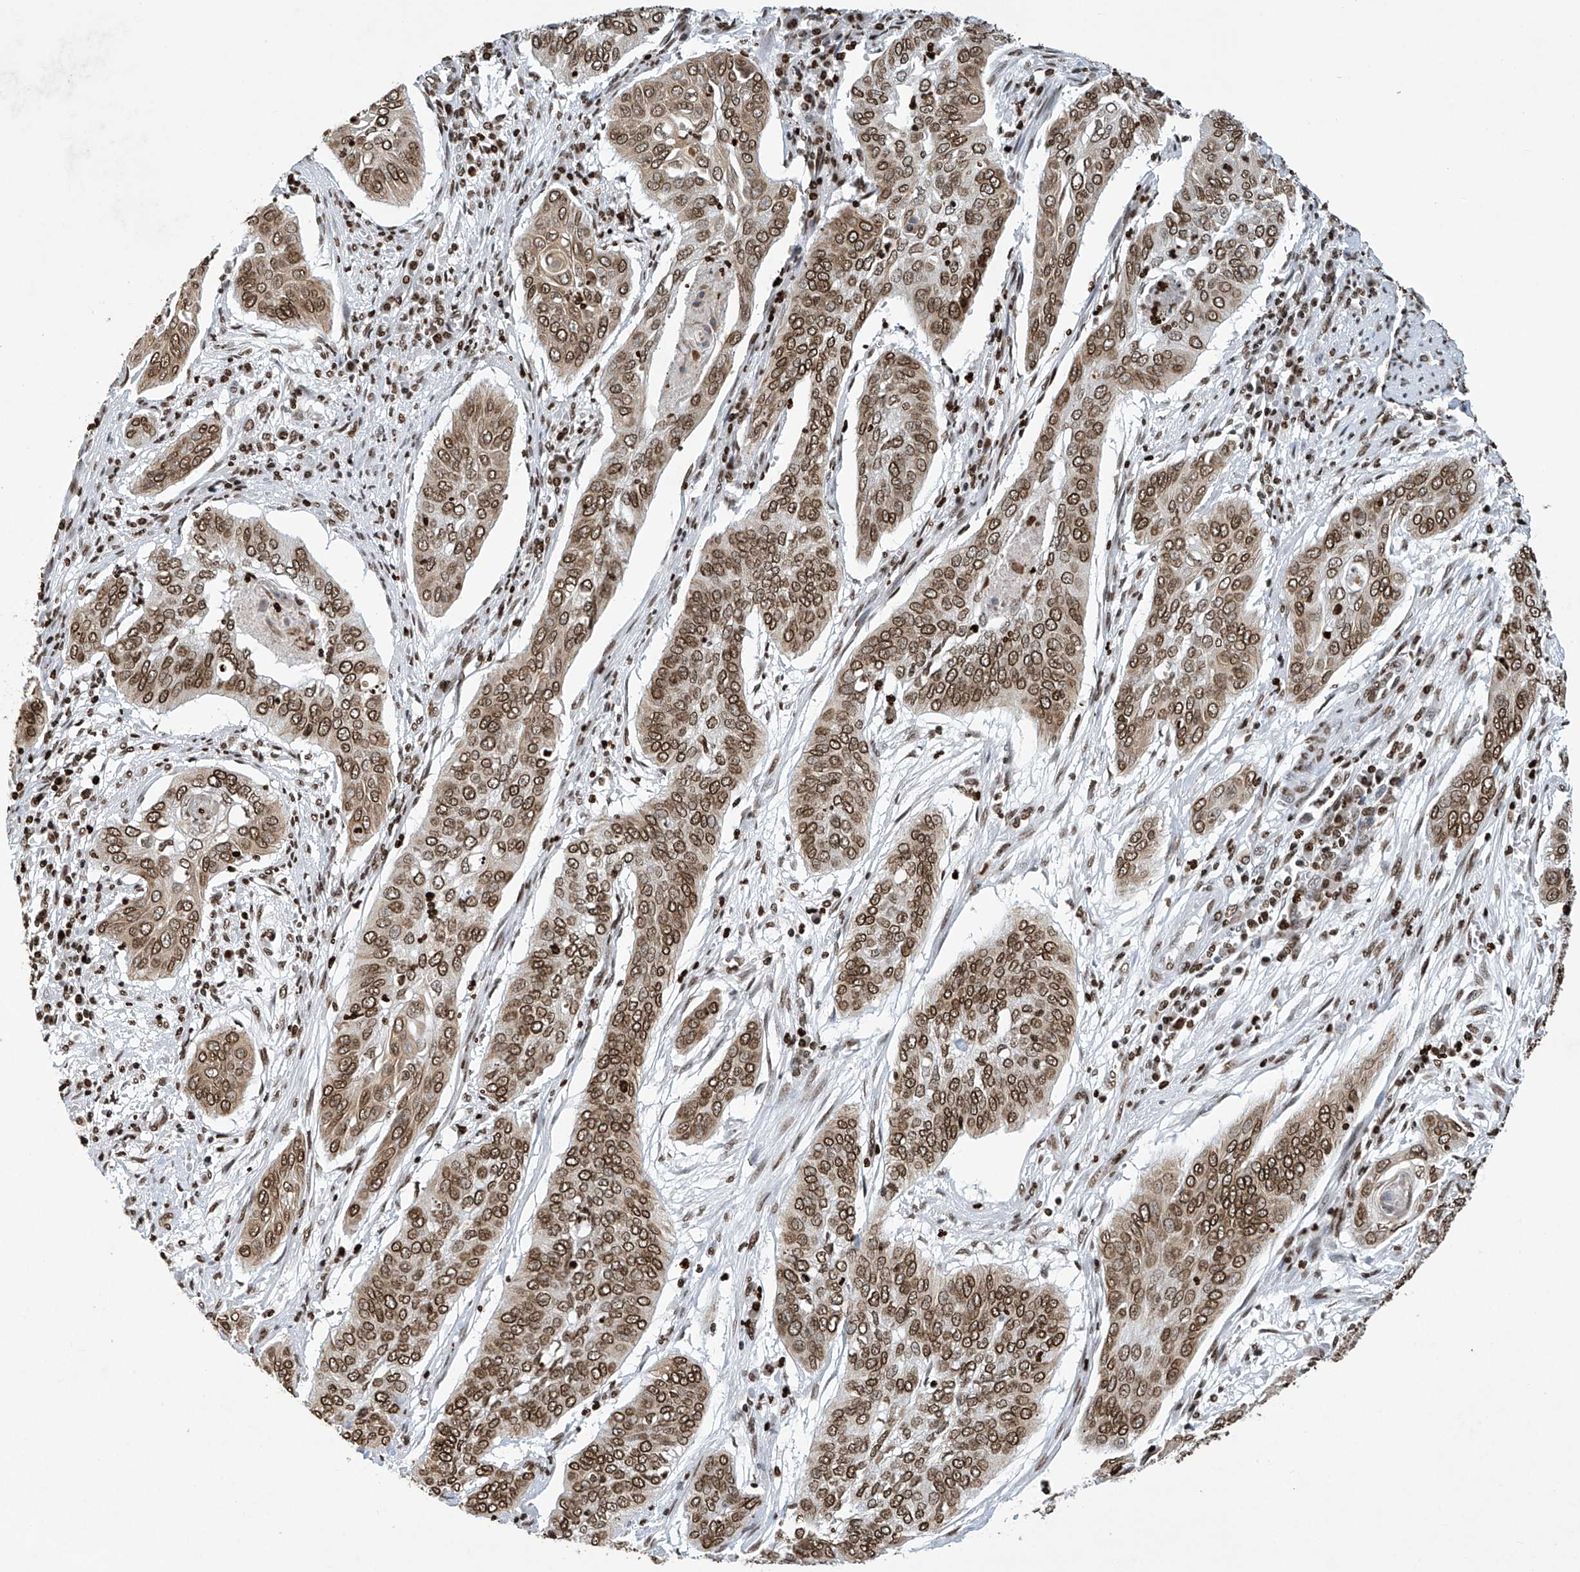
{"staining": {"intensity": "moderate", "quantity": ">75%", "location": "nuclear"}, "tissue": "cervical cancer", "cell_type": "Tumor cells", "image_type": "cancer", "snomed": [{"axis": "morphology", "description": "Squamous cell carcinoma, NOS"}, {"axis": "topography", "description": "Cervix"}], "caption": "Brown immunohistochemical staining in cervical cancer (squamous cell carcinoma) exhibits moderate nuclear staining in approximately >75% of tumor cells.", "gene": "H4C16", "patient": {"sex": "female", "age": 39}}